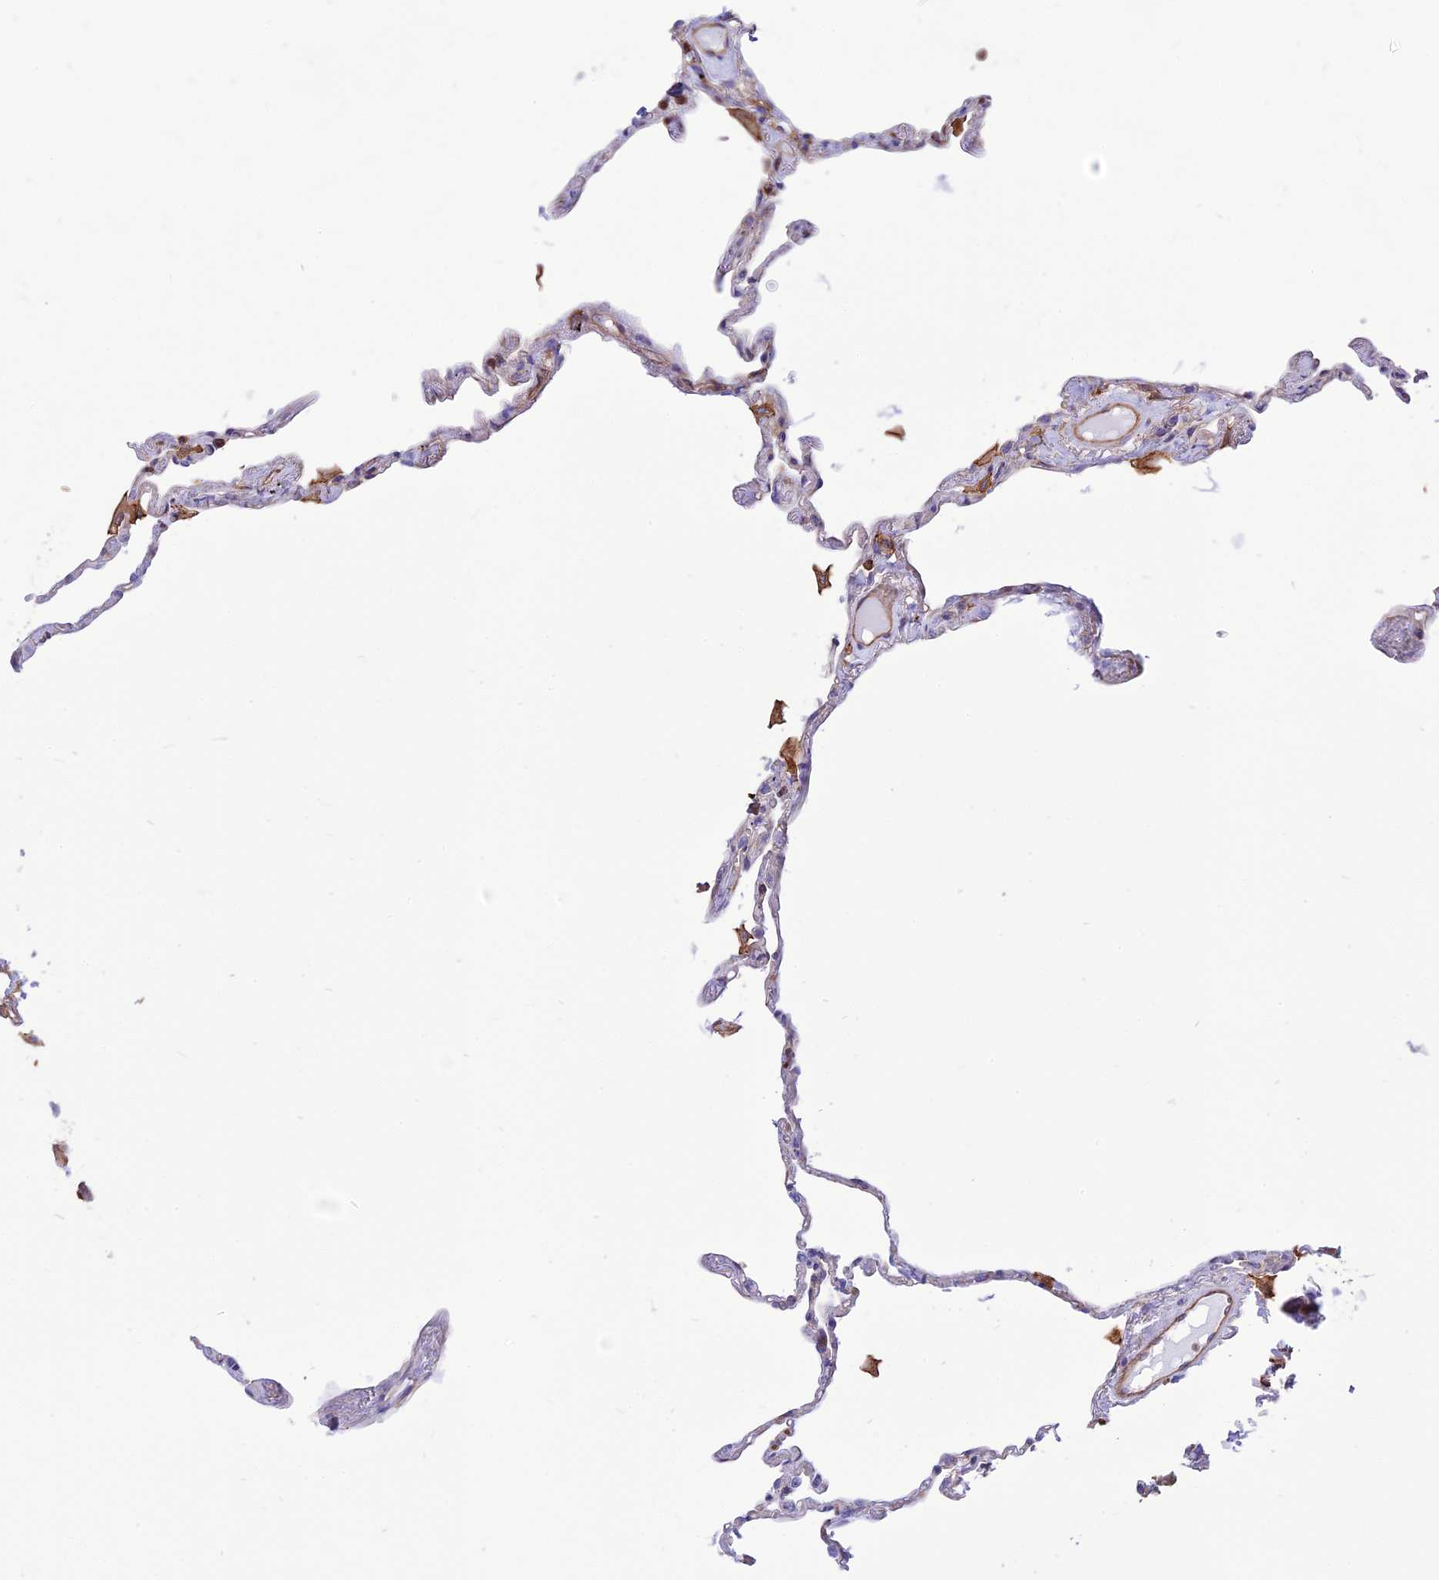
{"staining": {"intensity": "negative", "quantity": "none", "location": "none"}, "tissue": "lung", "cell_type": "Alveolar cells", "image_type": "normal", "snomed": [{"axis": "morphology", "description": "Normal tissue, NOS"}, {"axis": "topography", "description": "Lung"}], "caption": "Human lung stained for a protein using immunohistochemistry shows no positivity in alveolar cells.", "gene": "SEPTIN9", "patient": {"sex": "female", "age": 67}}